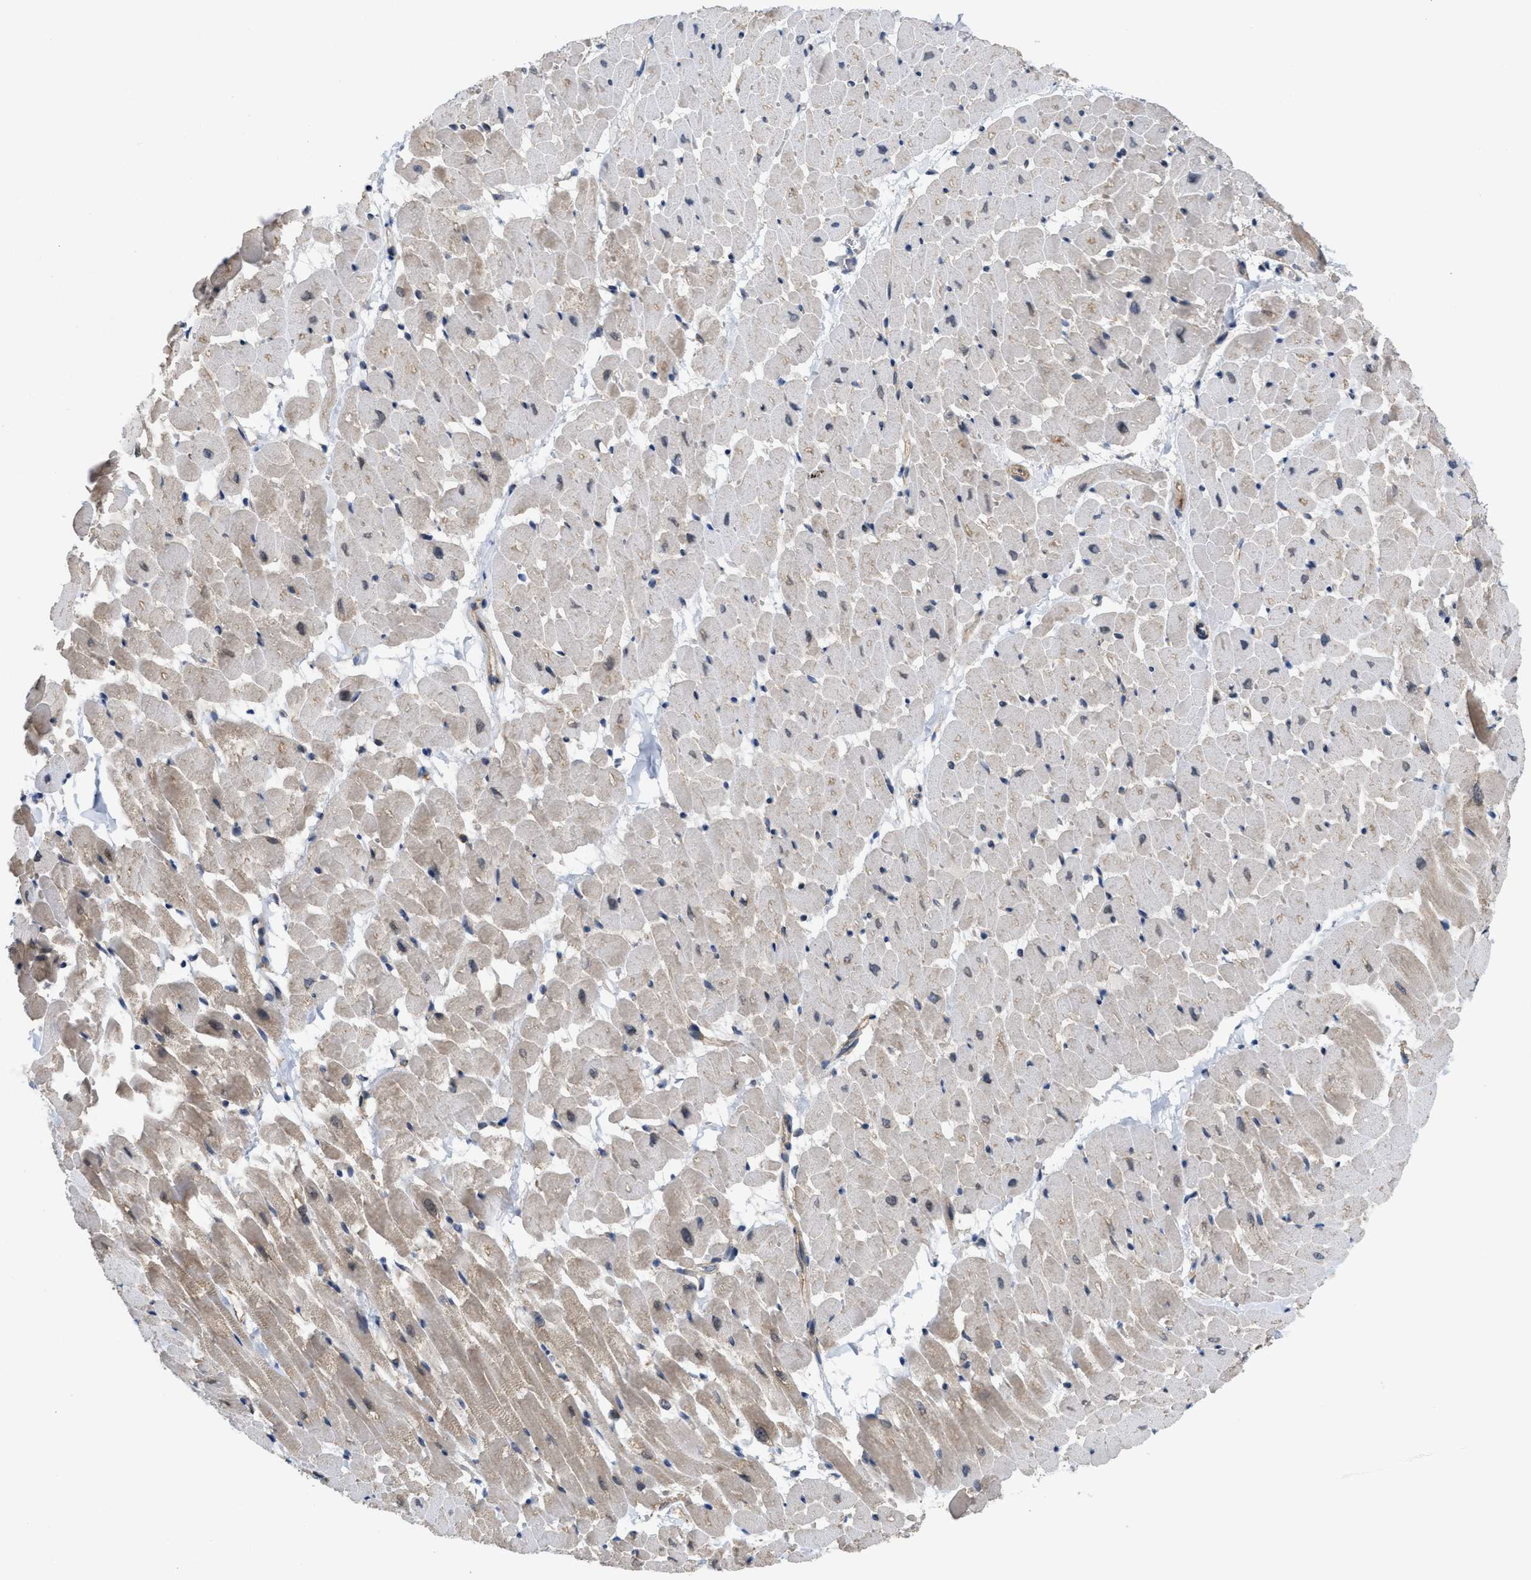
{"staining": {"intensity": "weak", "quantity": "<25%", "location": "cytoplasmic/membranous"}, "tissue": "heart muscle", "cell_type": "Cardiomyocytes", "image_type": "normal", "snomed": [{"axis": "morphology", "description": "Normal tissue, NOS"}, {"axis": "topography", "description": "Heart"}], "caption": "Human heart muscle stained for a protein using immunohistochemistry (IHC) displays no positivity in cardiomyocytes.", "gene": "EOGT", "patient": {"sex": "male", "age": 45}}